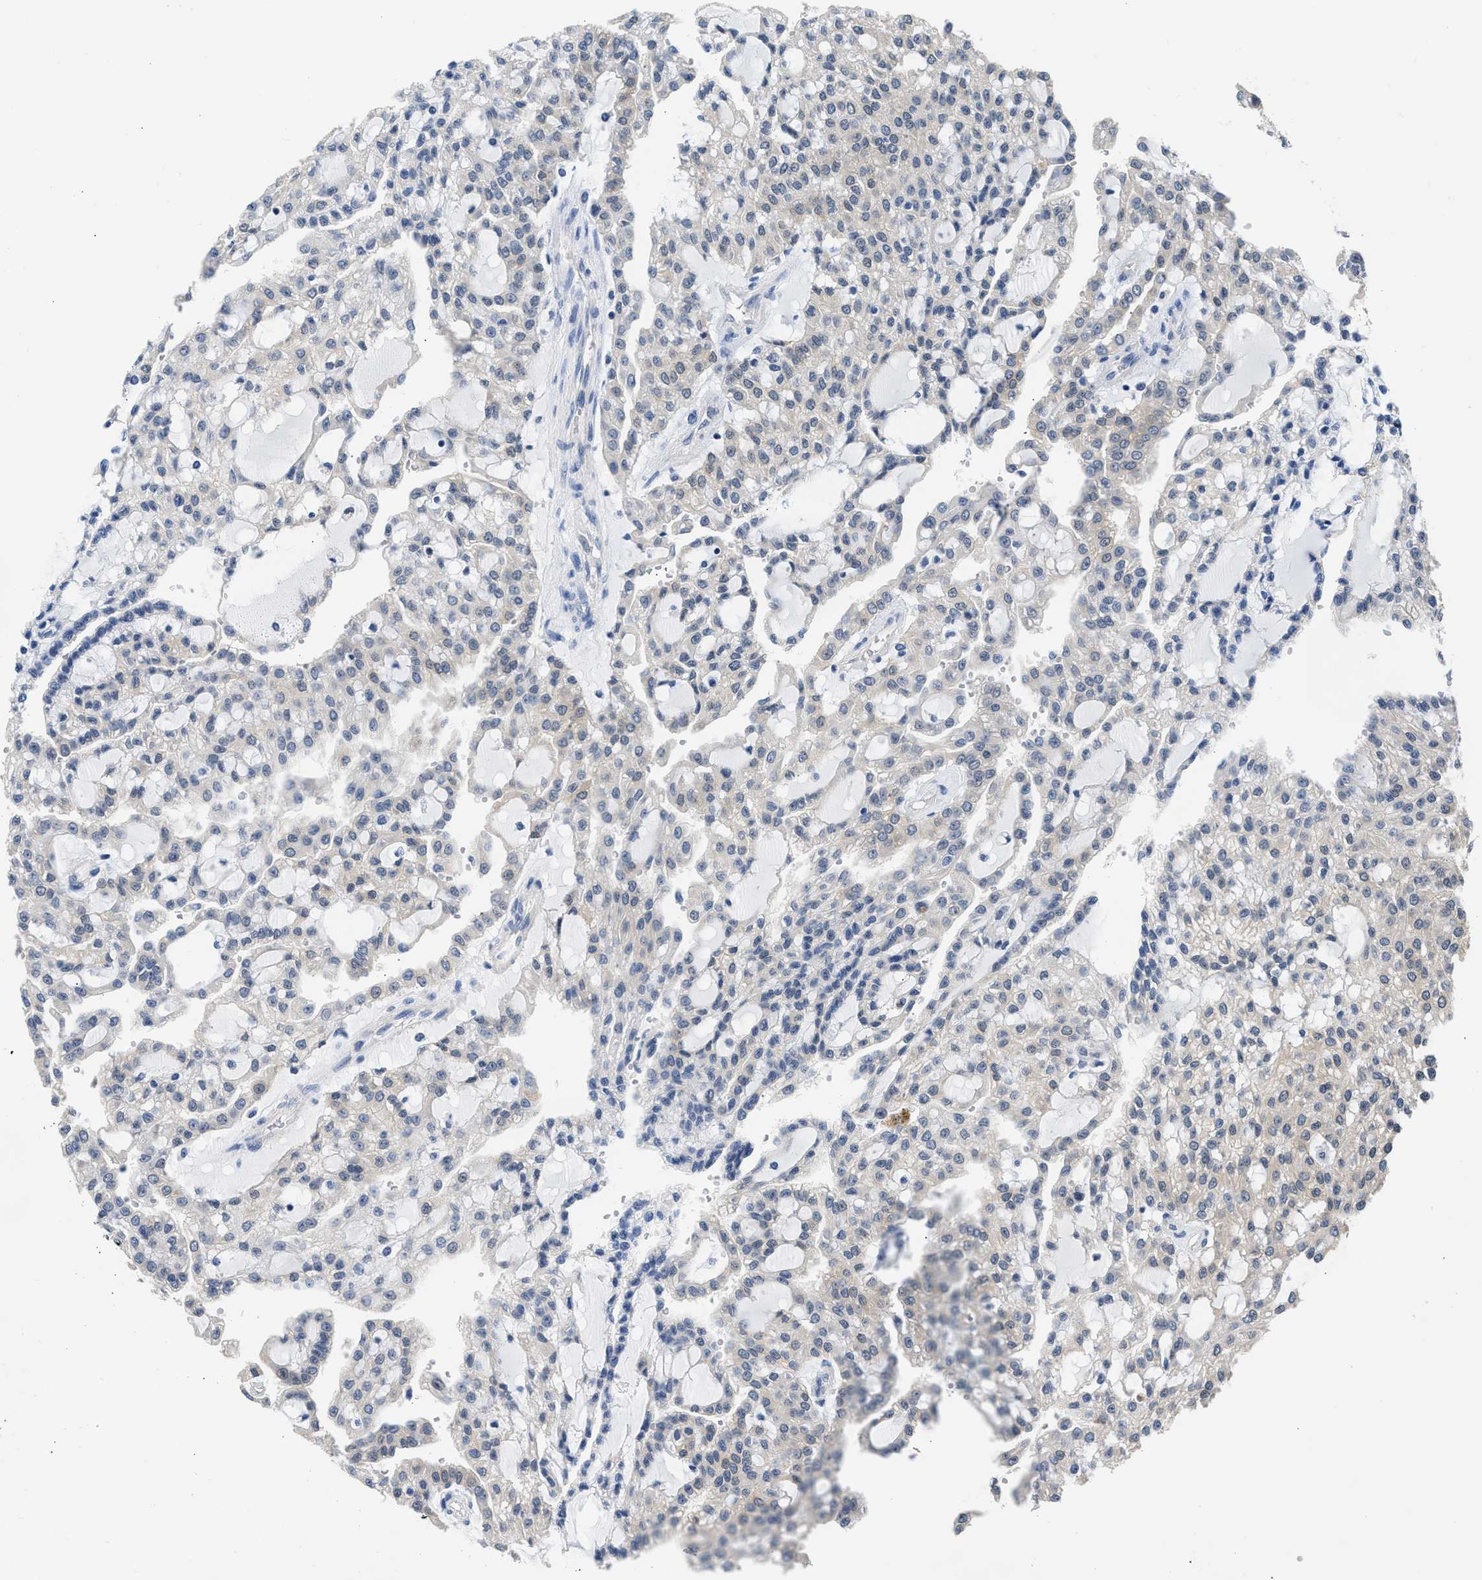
{"staining": {"intensity": "weak", "quantity": "25%-75%", "location": "cytoplasmic/membranous"}, "tissue": "renal cancer", "cell_type": "Tumor cells", "image_type": "cancer", "snomed": [{"axis": "morphology", "description": "Adenocarcinoma, NOS"}, {"axis": "topography", "description": "Kidney"}], "caption": "Renal adenocarcinoma stained with immunohistochemistry exhibits weak cytoplasmic/membranous expression in approximately 25%-75% of tumor cells.", "gene": "XPO5", "patient": {"sex": "male", "age": 63}}